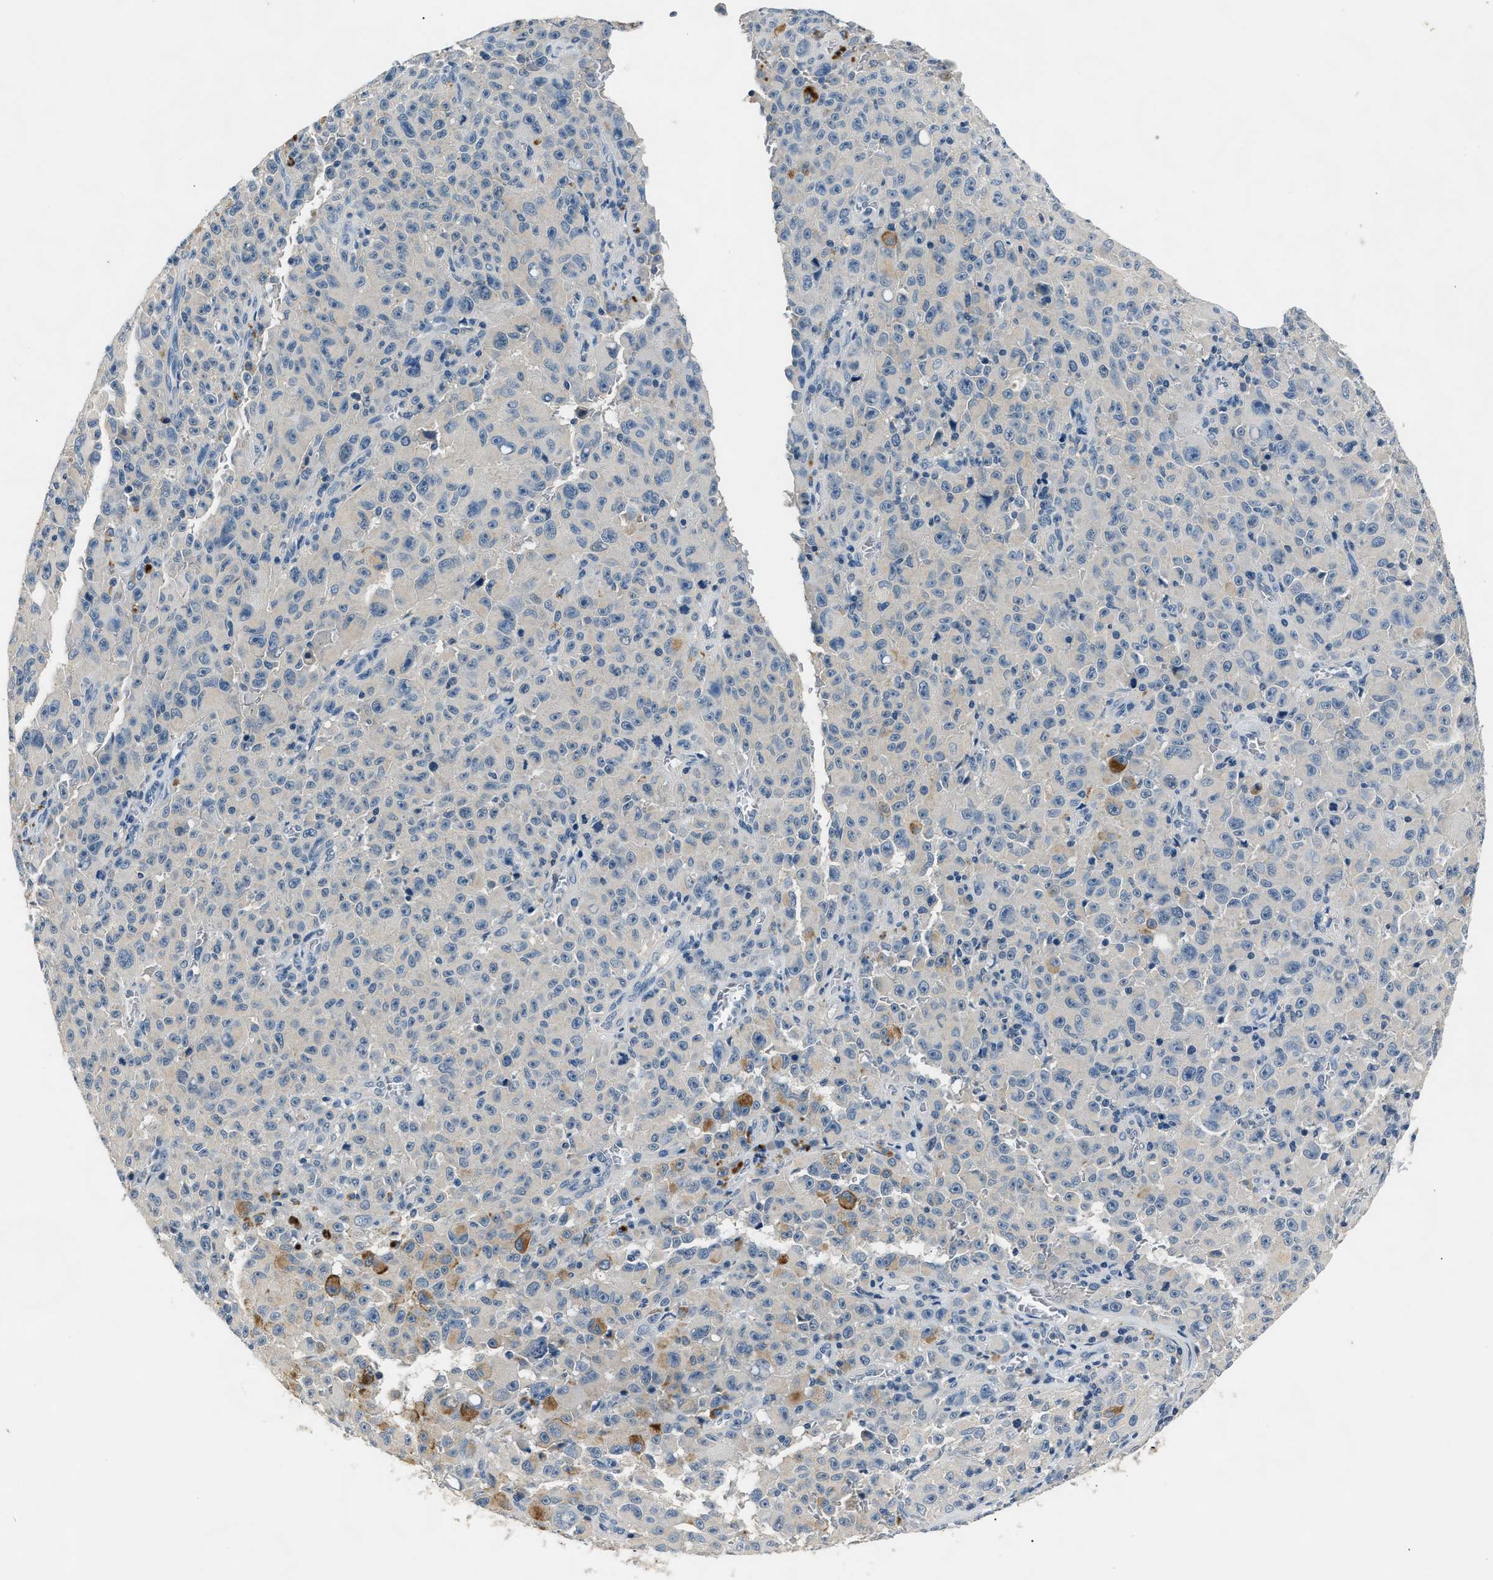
{"staining": {"intensity": "negative", "quantity": "none", "location": "none"}, "tissue": "melanoma", "cell_type": "Tumor cells", "image_type": "cancer", "snomed": [{"axis": "morphology", "description": "Malignant melanoma, NOS"}, {"axis": "topography", "description": "Skin"}], "caption": "Tumor cells are negative for brown protein staining in melanoma.", "gene": "INHA", "patient": {"sex": "female", "age": 82}}